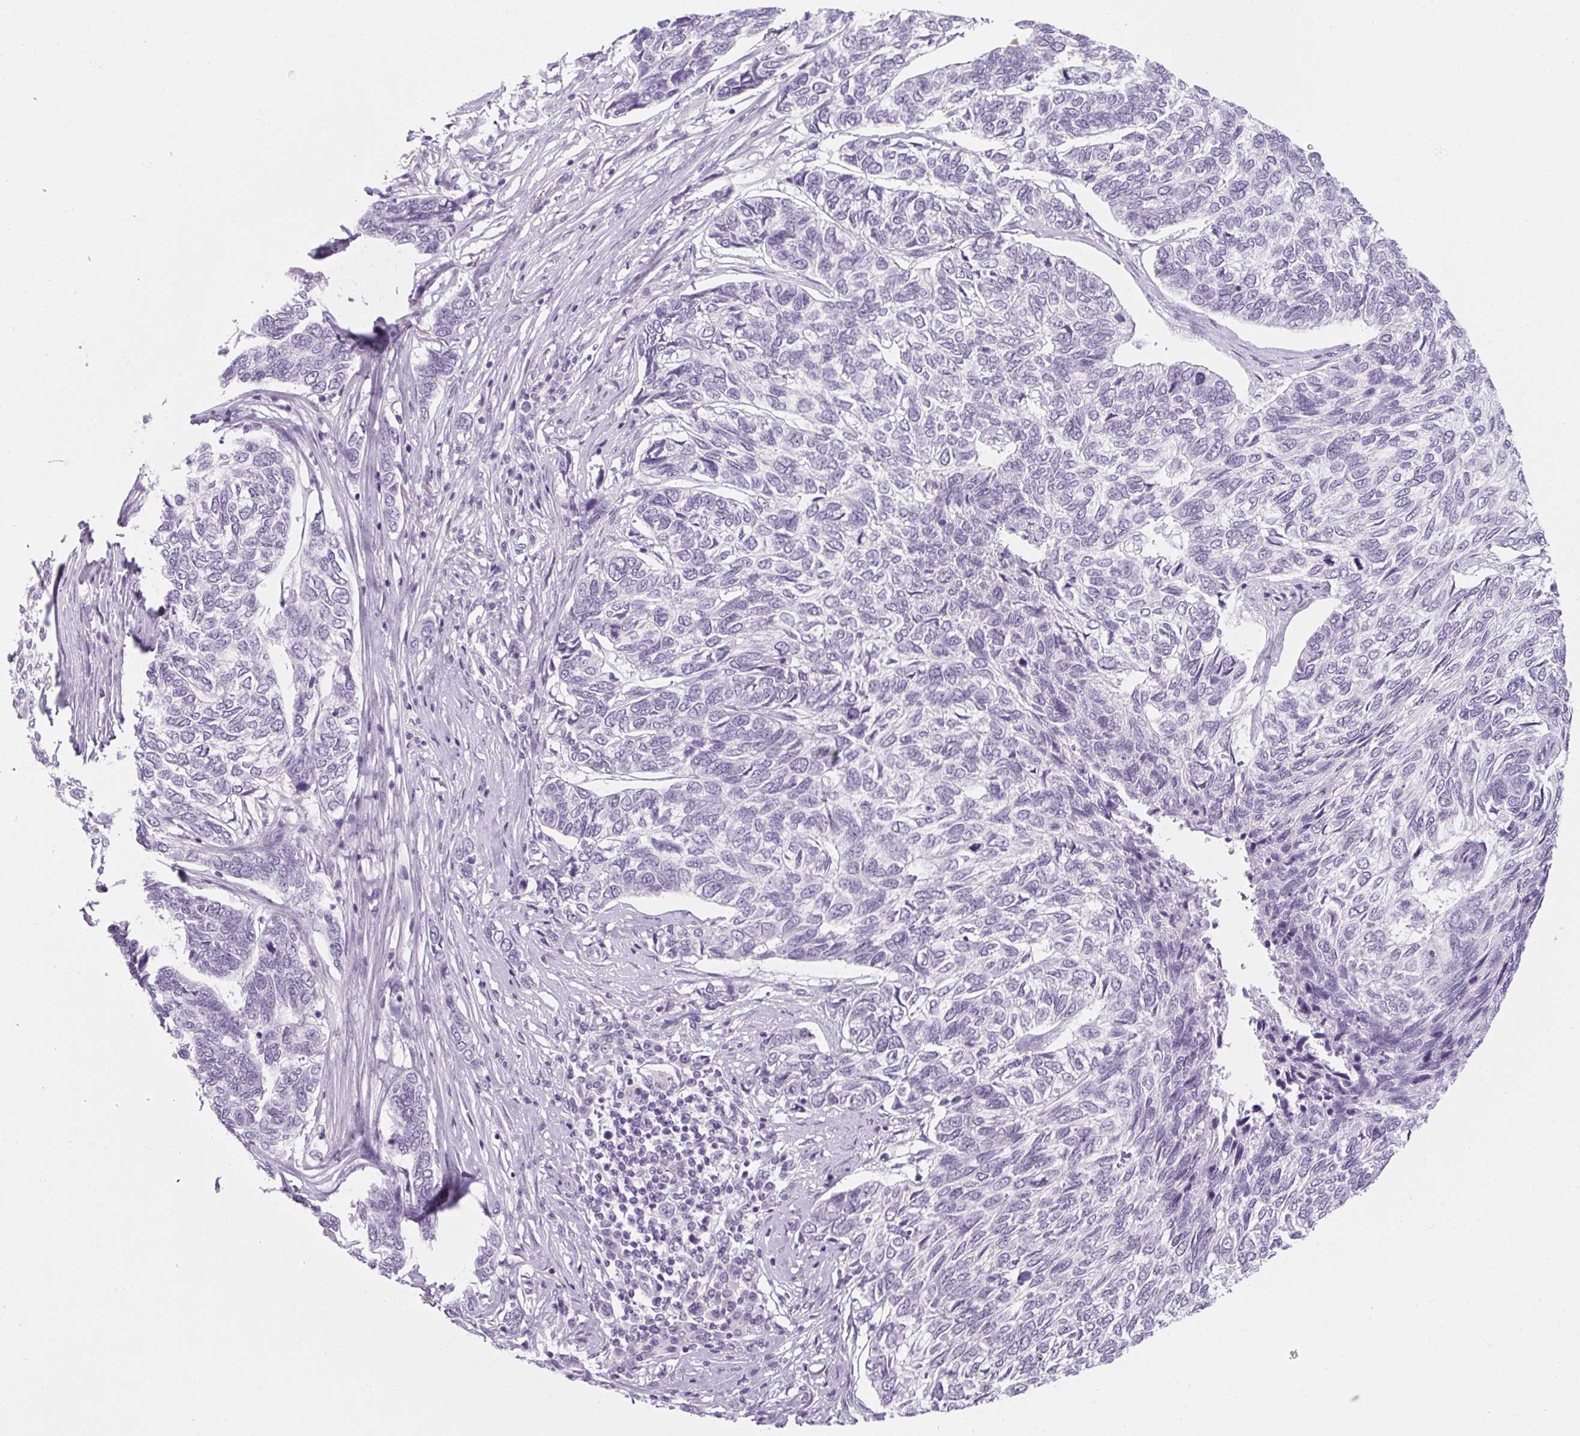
{"staining": {"intensity": "negative", "quantity": "none", "location": "none"}, "tissue": "skin cancer", "cell_type": "Tumor cells", "image_type": "cancer", "snomed": [{"axis": "morphology", "description": "Basal cell carcinoma"}, {"axis": "topography", "description": "Skin"}], "caption": "High magnification brightfield microscopy of basal cell carcinoma (skin) stained with DAB (brown) and counterstained with hematoxylin (blue): tumor cells show no significant staining.", "gene": "RPTN", "patient": {"sex": "female", "age": 65}}